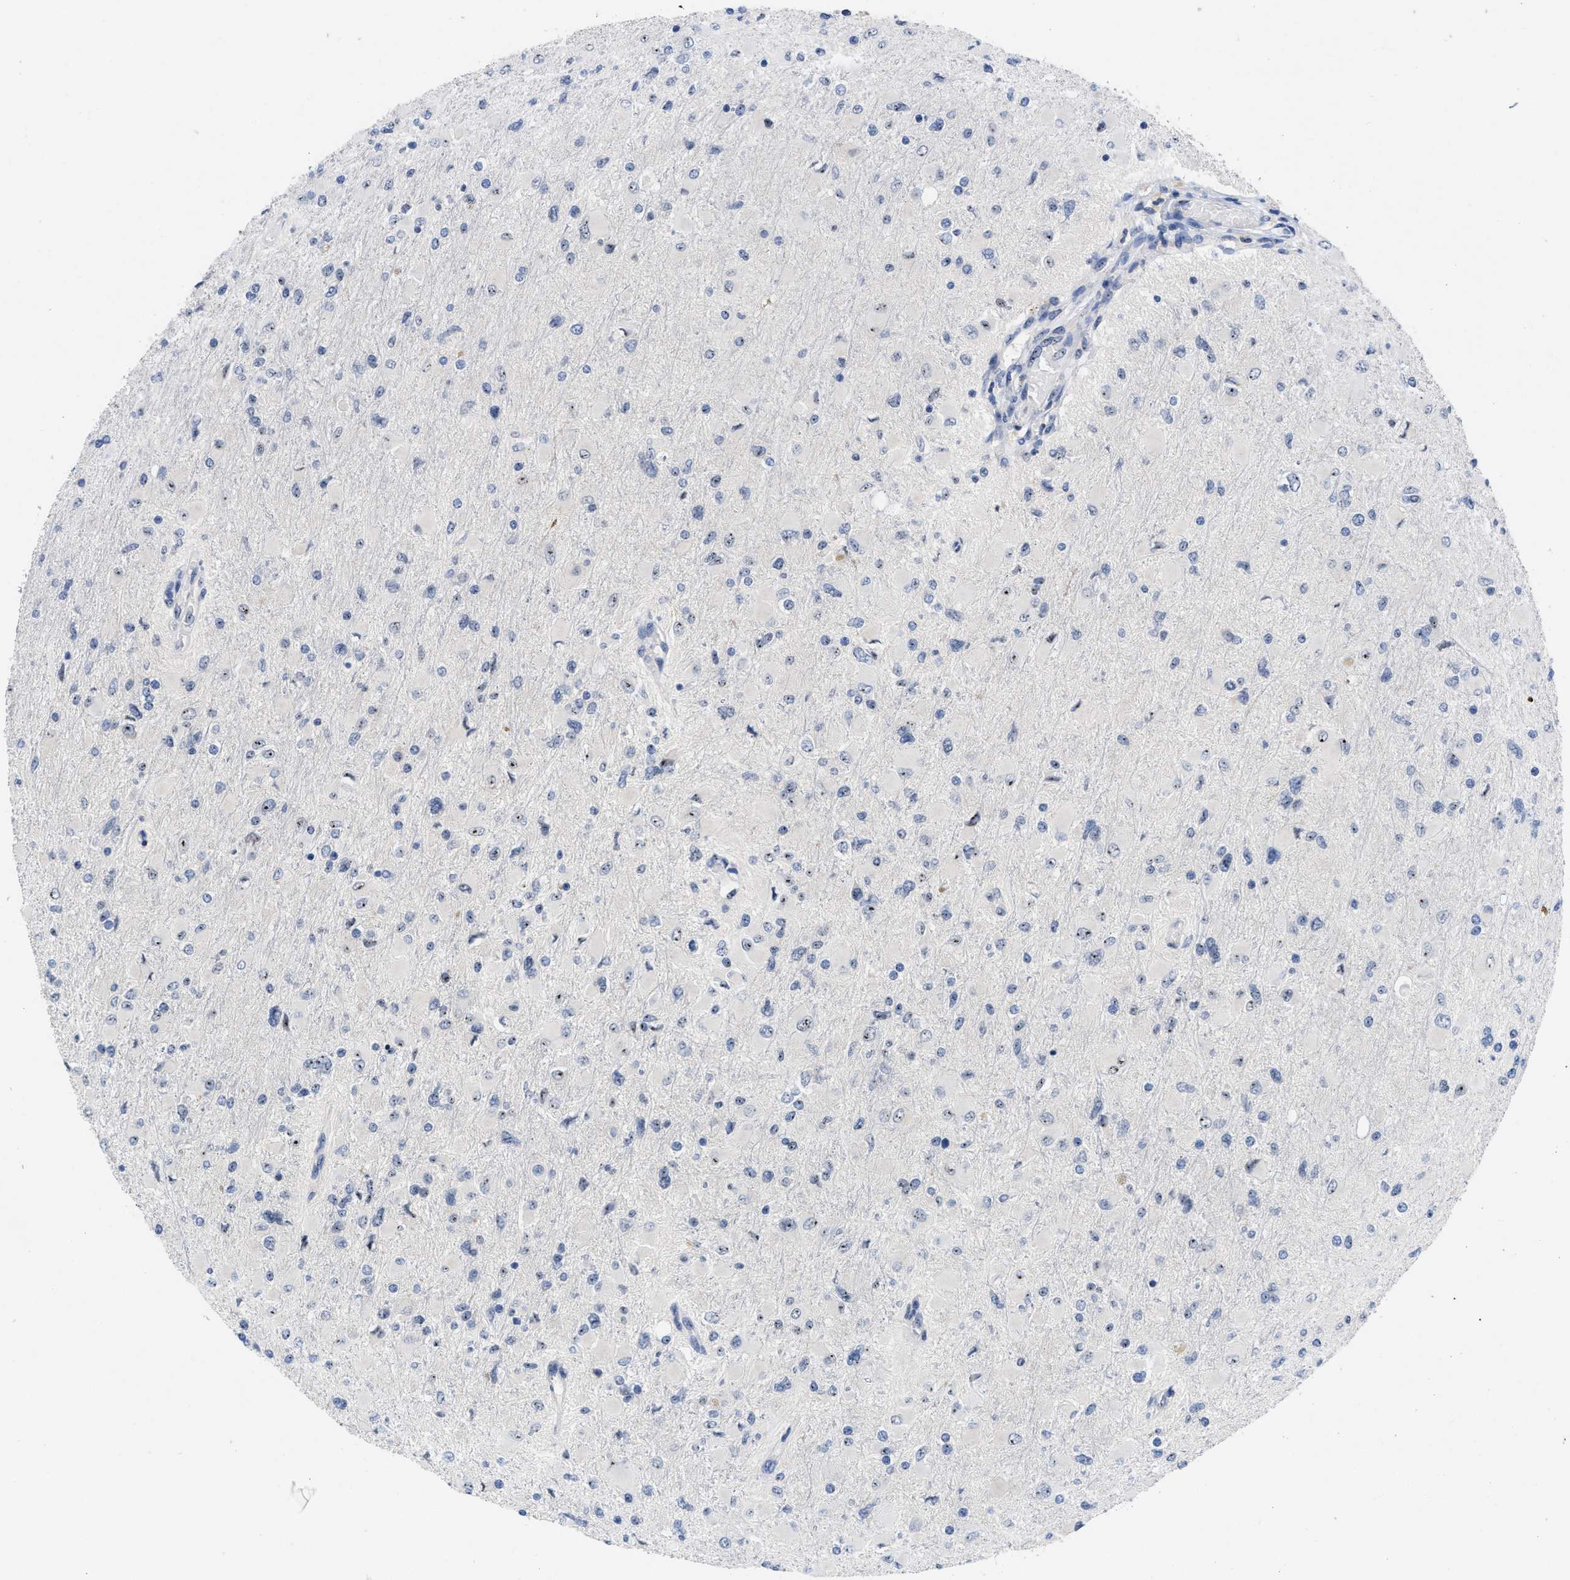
{"staining": {"intensity": "weak", "quantity": "25%-75%", "location": "nuclear"}, "tissue": "glioma", "cell_type": "Tumor cells", "image_type": "cancer", "snomed": [{"axis": "morphology", "description": "Glioma, malignant, High grade"}, {"axis": "topography", "description": "Cerebral cortex"}], "caption": "Immunohistochemistry of human glioma demonstrates low levels of weak nuclear positivity in approximately 25%-75% of tumor cells.", "gene": "NOP58", "patient": {"sex": "female", "age": 36}}